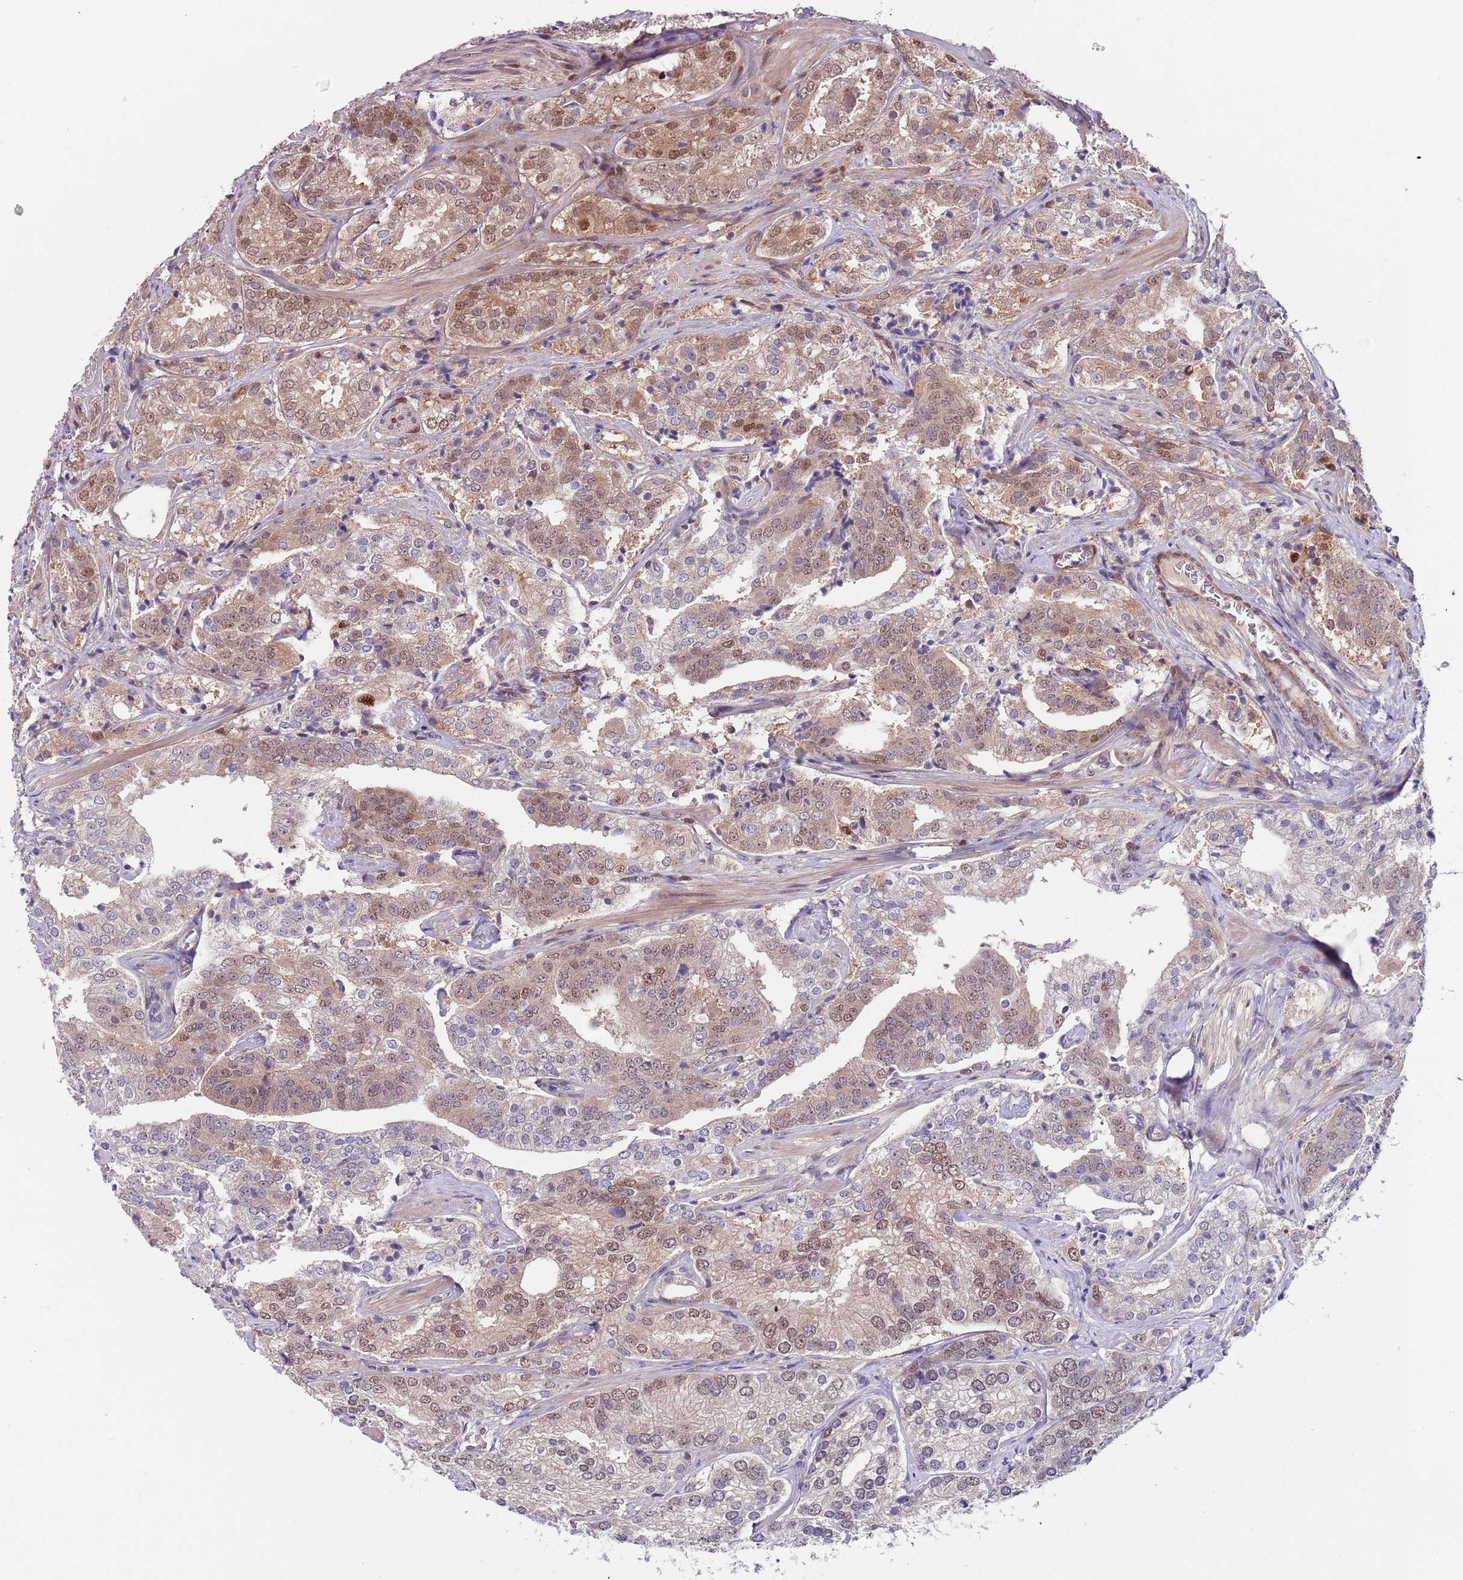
{"staining": {"intensity": "moderate", "quantity": "25%-75%", "location": "cytoplasmic/membranous,nuclear"}, "tissue": "prostate cancer", "cell_type": "Tumor cells", "image_type": "cancer", "snomed": [{"axis": "morphology", "description": "Adenocarcinoma, High grade"}, {"axis": "topography", "description": "Prostate"}], "caption": "A brown stain highlights moderate cytoplasmic/membranous and nuclear positivity of a protein in human prostate cancer tumor cells.", "gene": "RMND5B", "patient": {"sex": "male", "age": 63}}